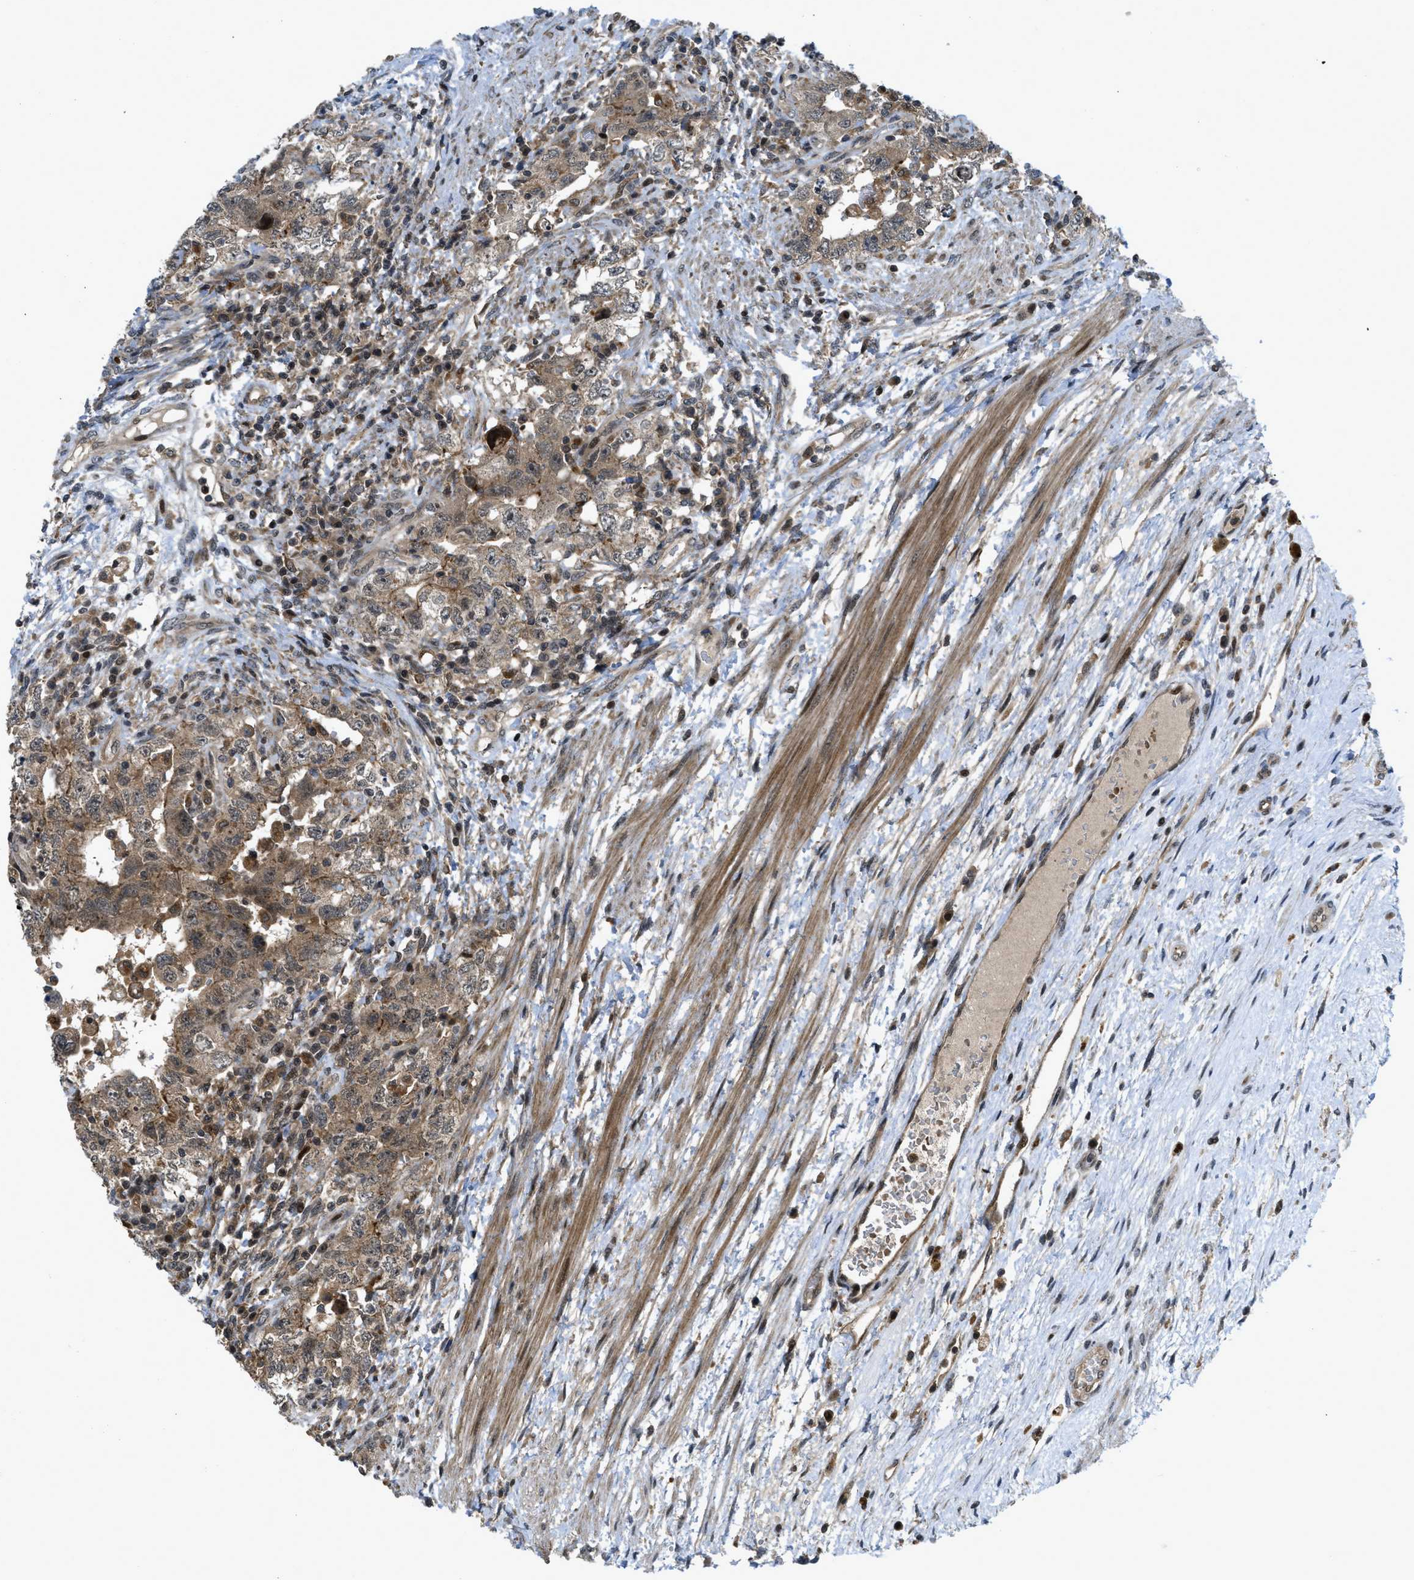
{"staining": {"intensity": "weak", "quantity": ">75%", "location": "cytoplasmic/membranous"}, "tissue": "testis cancer", "cell_type": "Tumor cells", "image_type": "cancer", "snomed": [{"axis": "morphology", "description": "Carcinoma, Embryonal, NOS"}, {"axis": "topography", "description": "Testis"}], "caption": "Tumor cells display low levels of weak cytoplasmic/membranous expression in approximately >75% of cells in embryonal carcinoma (testis).", "gene": "DNAJC28", "patient": {"sex": "male", "age": 26}}